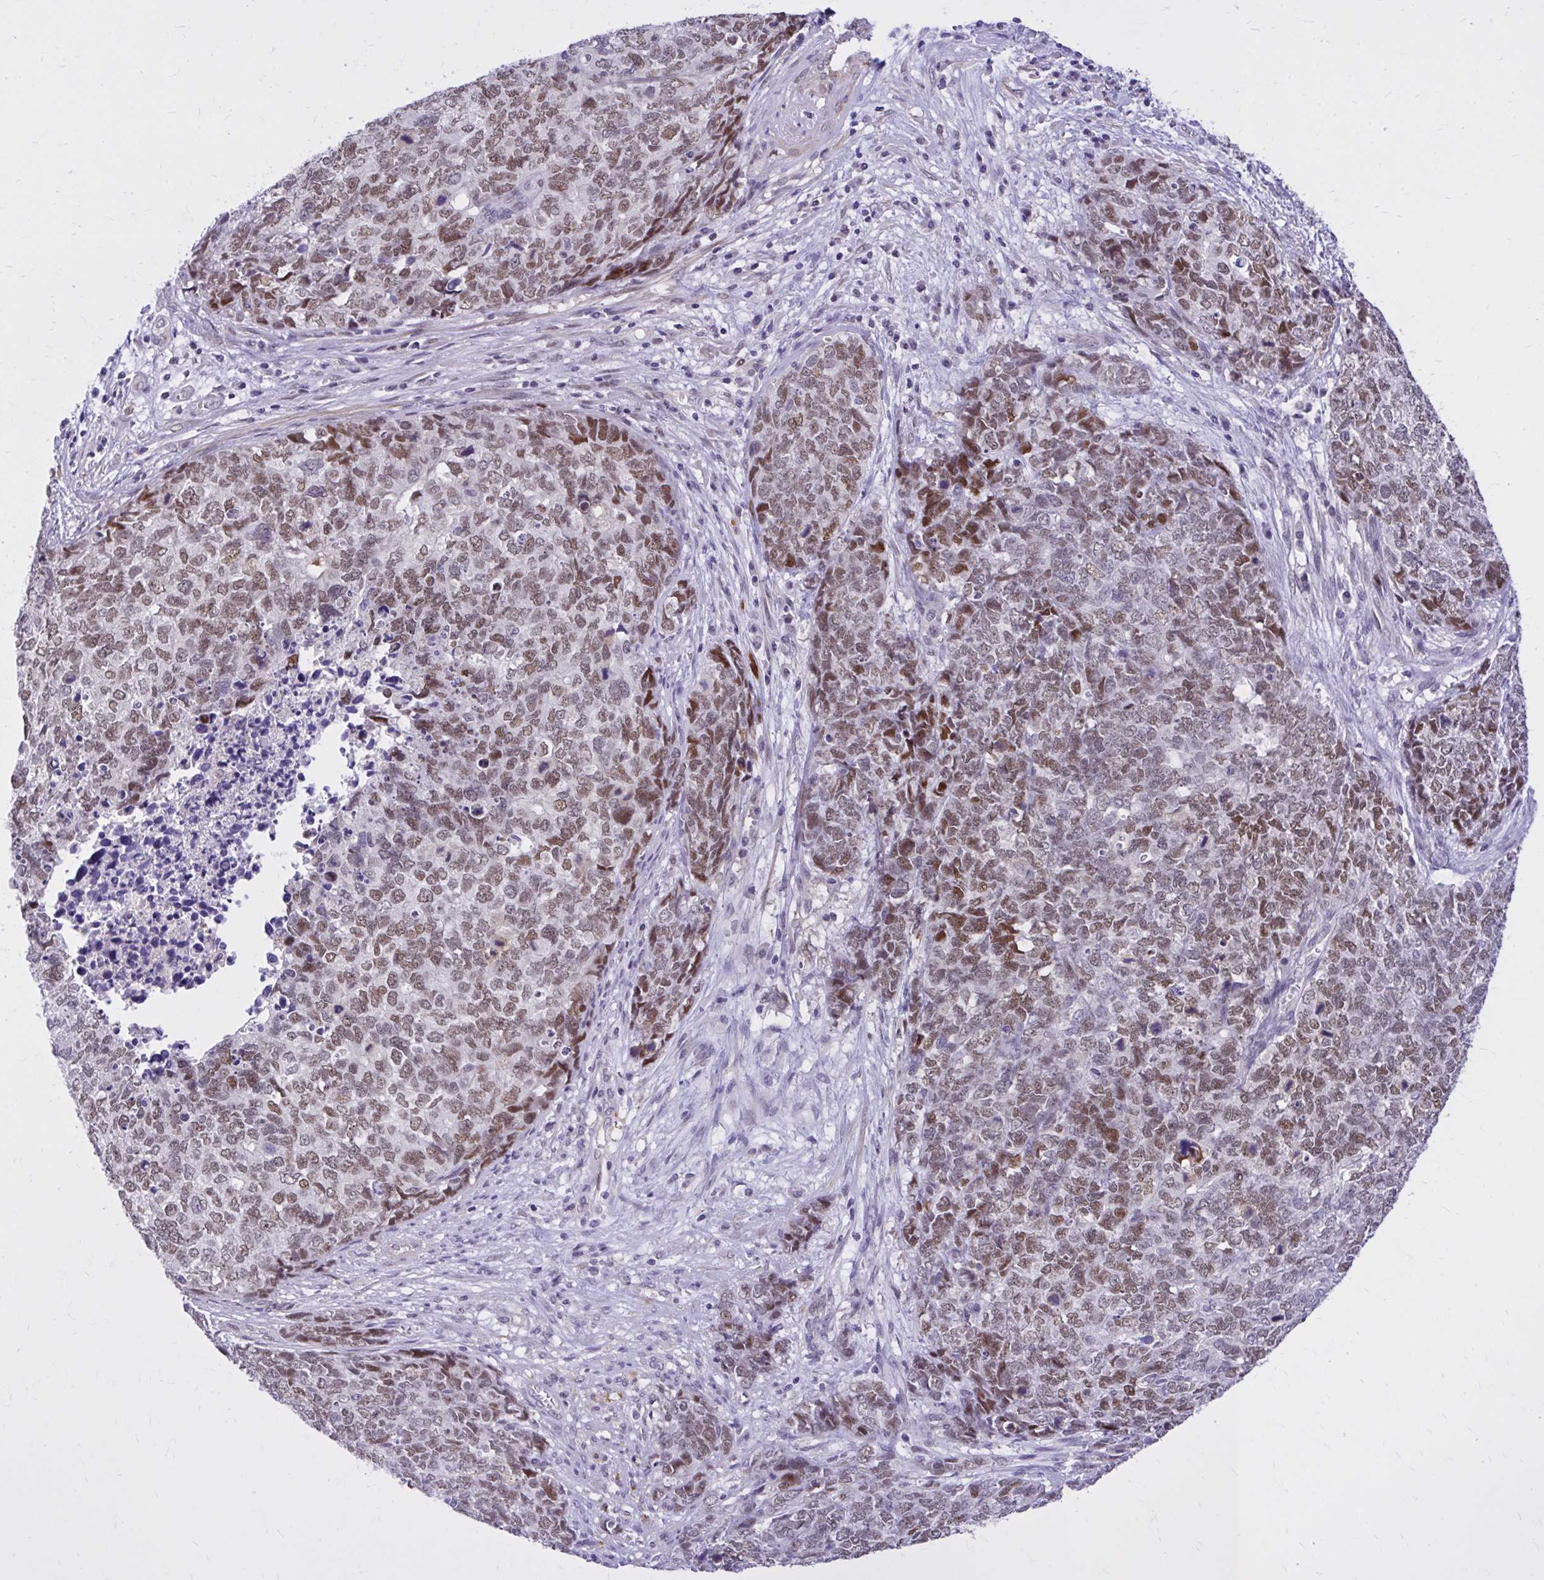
{"staining": {"intensity": "moderate", "quantity": ">75%", "location": "nuclear"}, "tissue": "cervical cancer", "cell_type": "Tumor cells", "image_type": "cancer", "snomed": [{"axis": "morphology", "description": "Adenocarcinoma, NOS"}, {"axis": "topography", "description": "Cervix"}], "caption": "Human adenocarcinoma (cervical) stained with a brown dye demonstrates moderate nuclear positive positivity in approximately >75% of tumor cells.", "gene": "ZBTB25", "patient": {"sex": "female", "age": 63}}